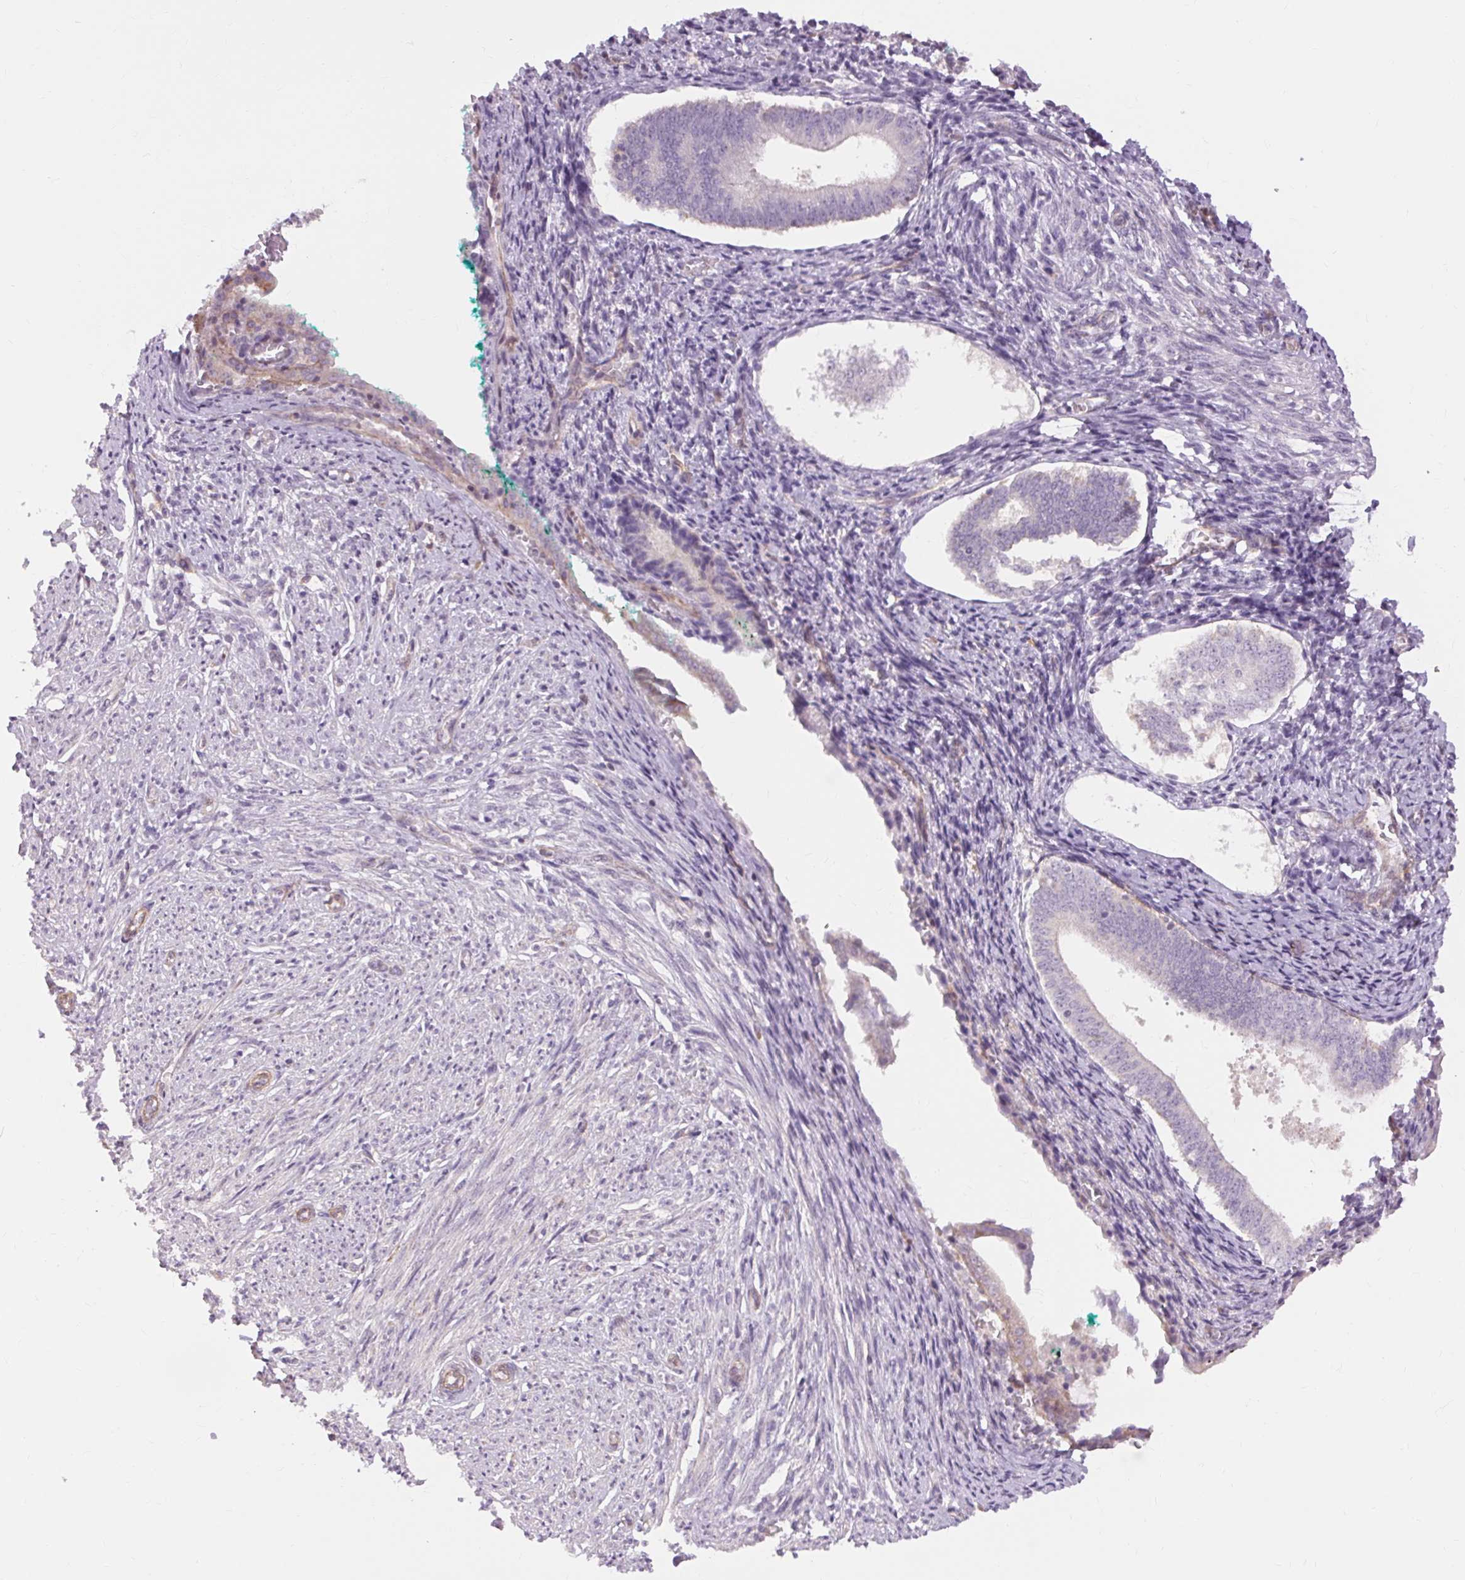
{"staining": {"intensity": "negative", "quantity": "none", "location": "none"}, "tissue": "endometrium", "cell_type": "Cells in endometrial stroma", "image_type": "normal", "snomed": [{"axis": "morphology", "description": "Normal tissue, NOS"}, {"axis": "topography", "description": "Endometrium"}], "caption": "Histopathology image shows no protein staining in cells in endometrial stroma of normal endometrium. (Brightfield microscopy of DAB (3,3'-diaminobenzidine) IHC at high magnification).", "gene": "TM6SF1", "patient": {"sex": "female", "age": 50}}